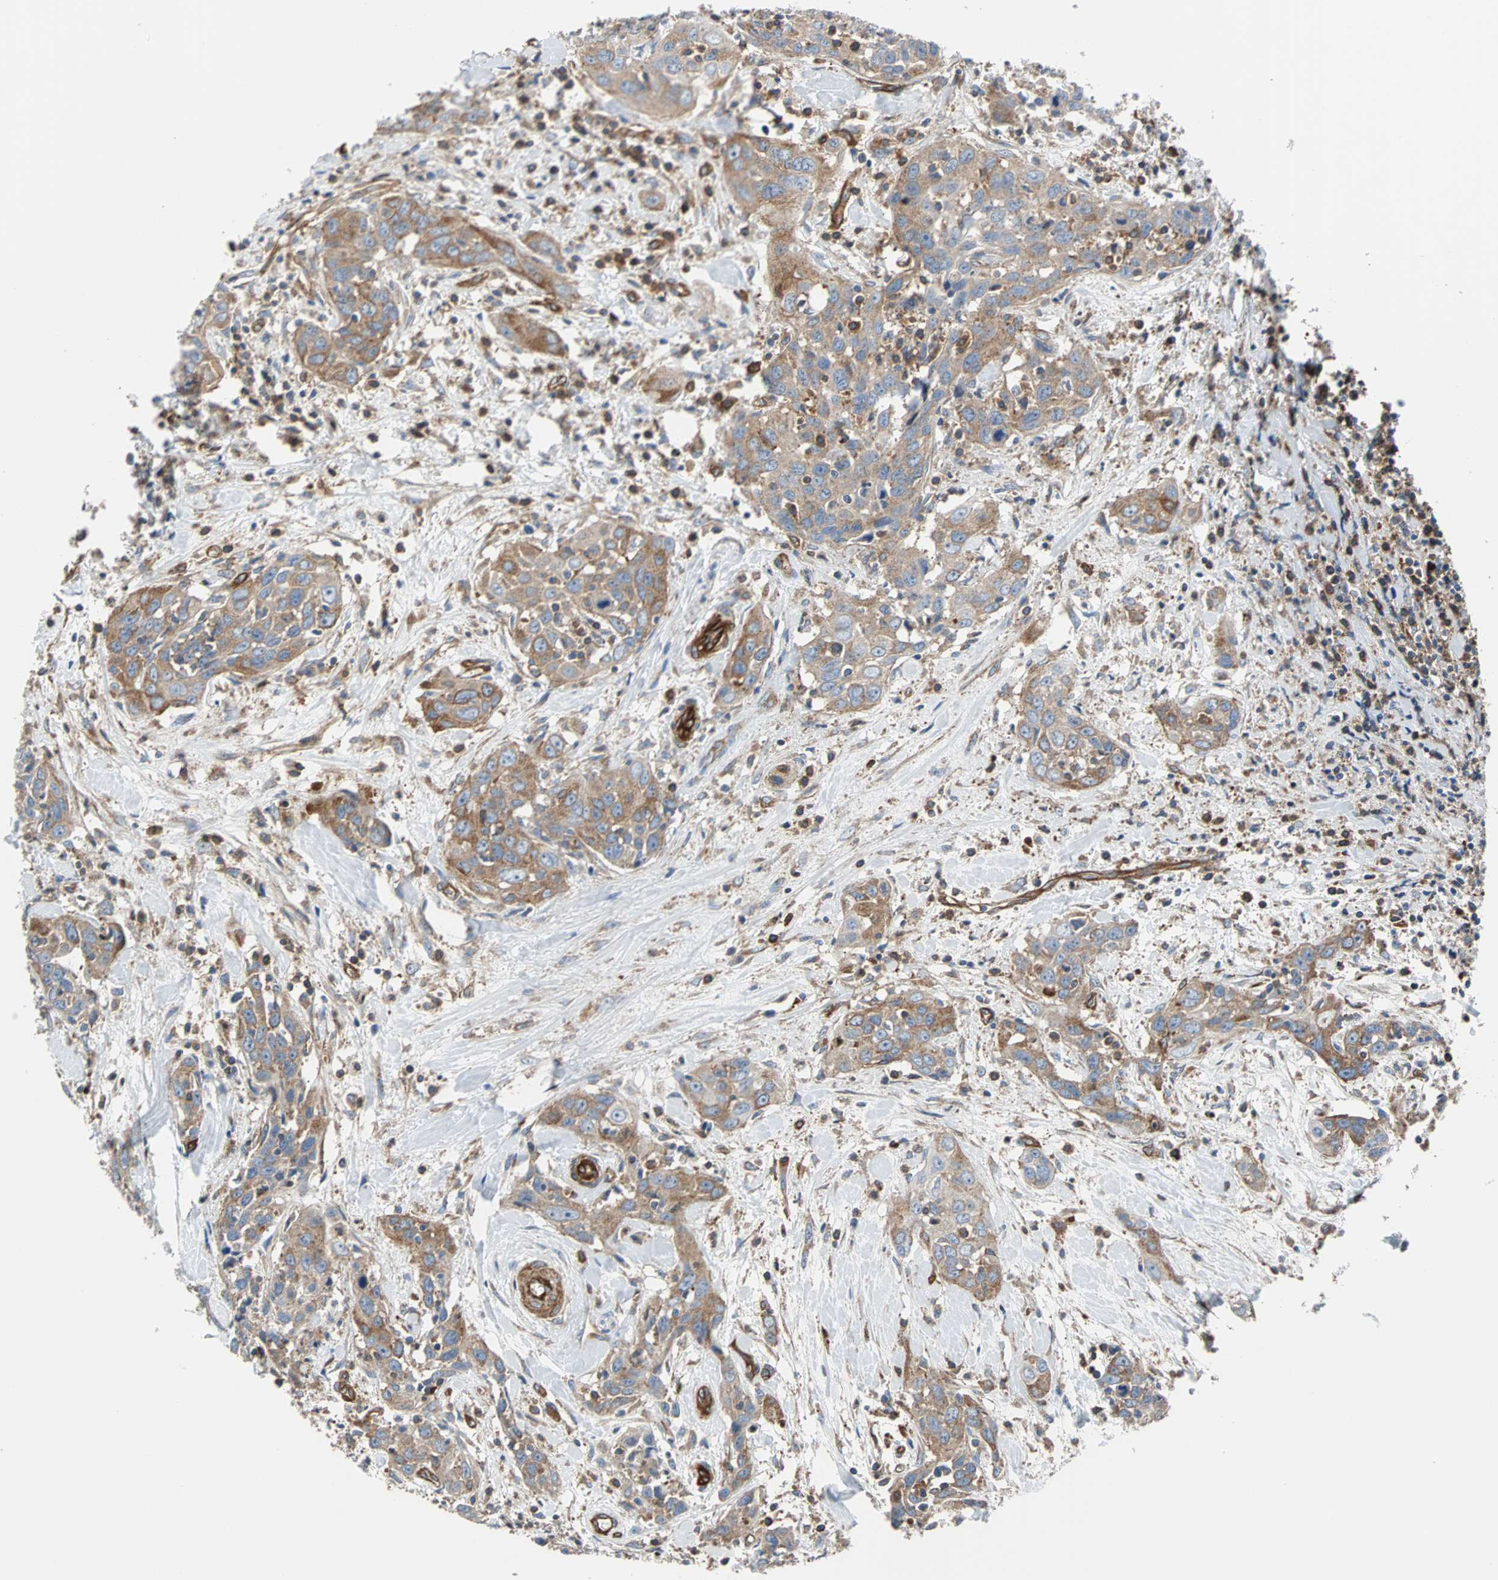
{"staining": {"intensity": "moderate", "quantity": ">75%", "location": "cytoplasmic/membranous"}, "tissue": "head and neck cancer", "cell_type": "Tumor cells", "image_type": "cancer", "snomed": [{"axis": "morphology", "description": "Squamous cell carcinoma, NOS"}, {"axis": "topography", "description": "Oral tissue"}, {"axis": "topography", "description": "Head-Neck"}], "caption": "Immunohistochemistry (DAB) staining of human head and neck squamous cell carcinoma reveals moderate cytoplasmic/membranous protein expression in about >75% of tumor cells.", "gene": "PLCG2", "patient": {"sex": "female", "age": 50}}